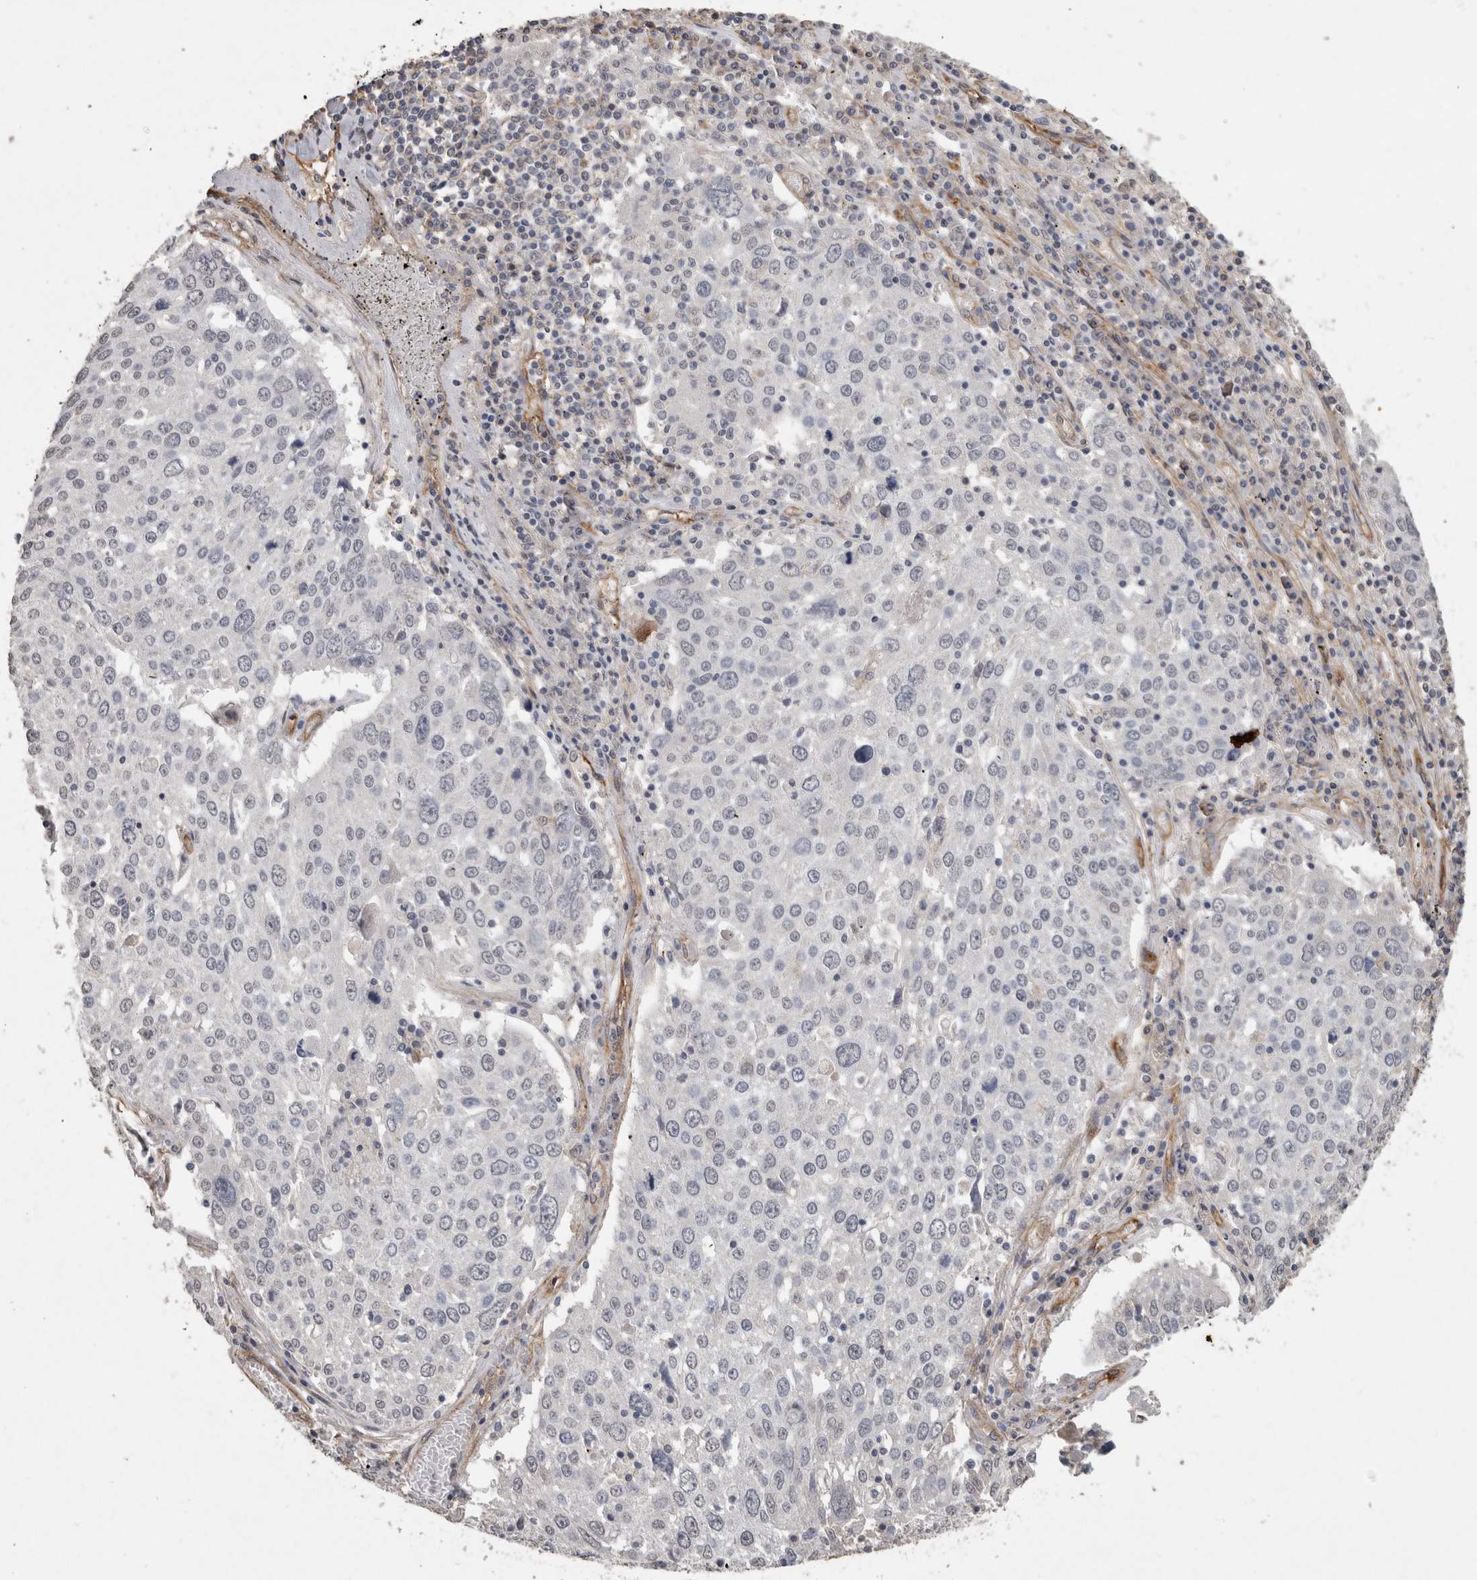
{"staining": {"intensity": "negative", "quantity": "none", "location": "none"}, "tissue": "lung cancer", "cell_type": "Tumor cells", "image_type": "cancer", "snomed": [{"axis": "morphology", "description": "Squamous cell carcinoma, NOS"}, {"axis": "topography", "description": "Lung"}], "caption": "The IHC image has no significant staining in tumor cells of lung squamous cell carcinoma tissue.", "gene": "RECK", "patient": {"sex": "male", "age": 65}}